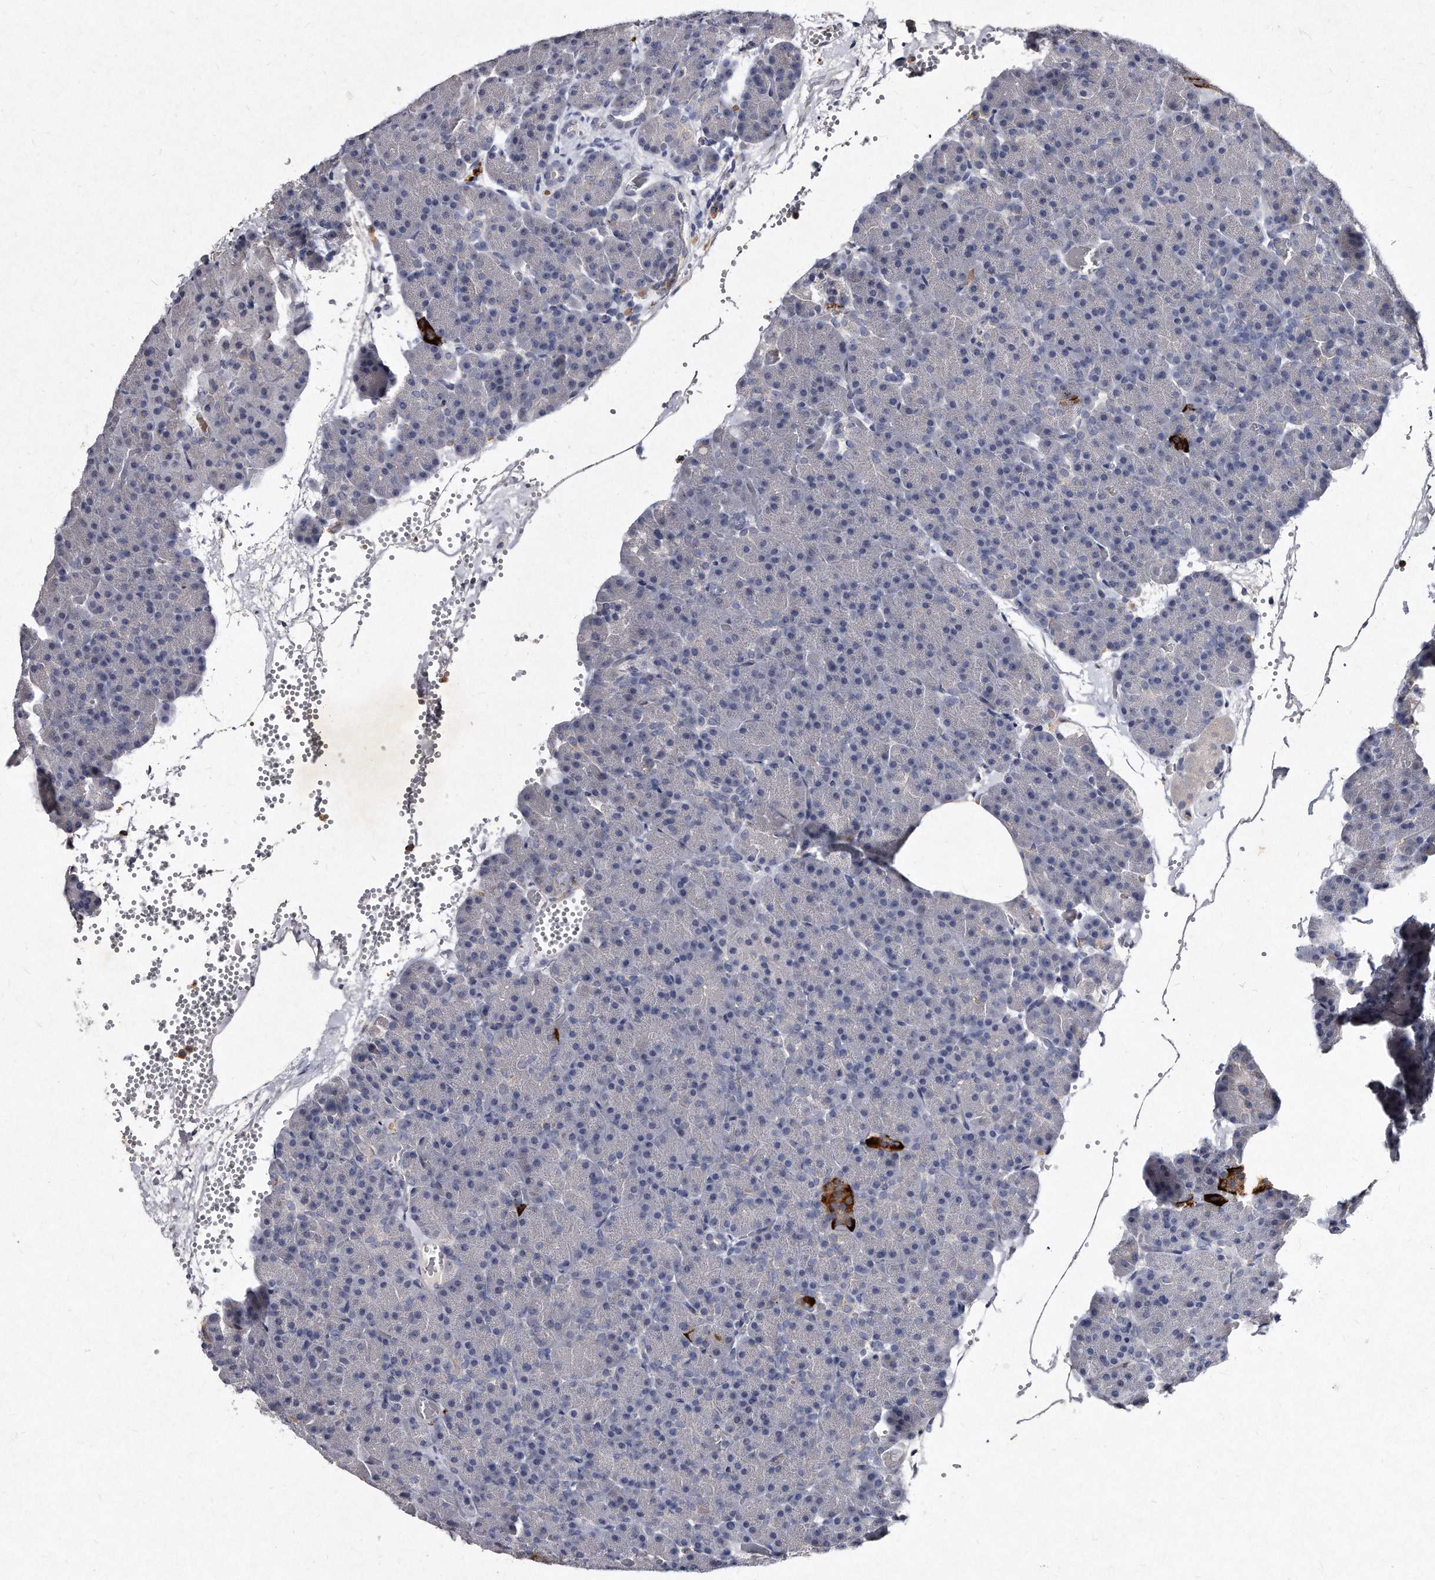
{"staining": {"intensity": "negative", "quantity": "none", "location": "none"}, "tissue": "pancreas", "cell_type": "Exocrine glandular cells", "image_type": "normal", "snomed": [{"axis": "morphology", "description": "Normal tissue, NOS"}, {"axis": "morphology", "description": "Carcinoid, malignant, NOS"}, {"axis": "topography", "description": "Pancreas"}], "caption": "This is a micrograph of immunohistochemistry staining of benign pancreas, which shows no expression in exocrine glandular cells.", "gene": "KLHDC3", "patient": {"sex": "female", "age": 35}}